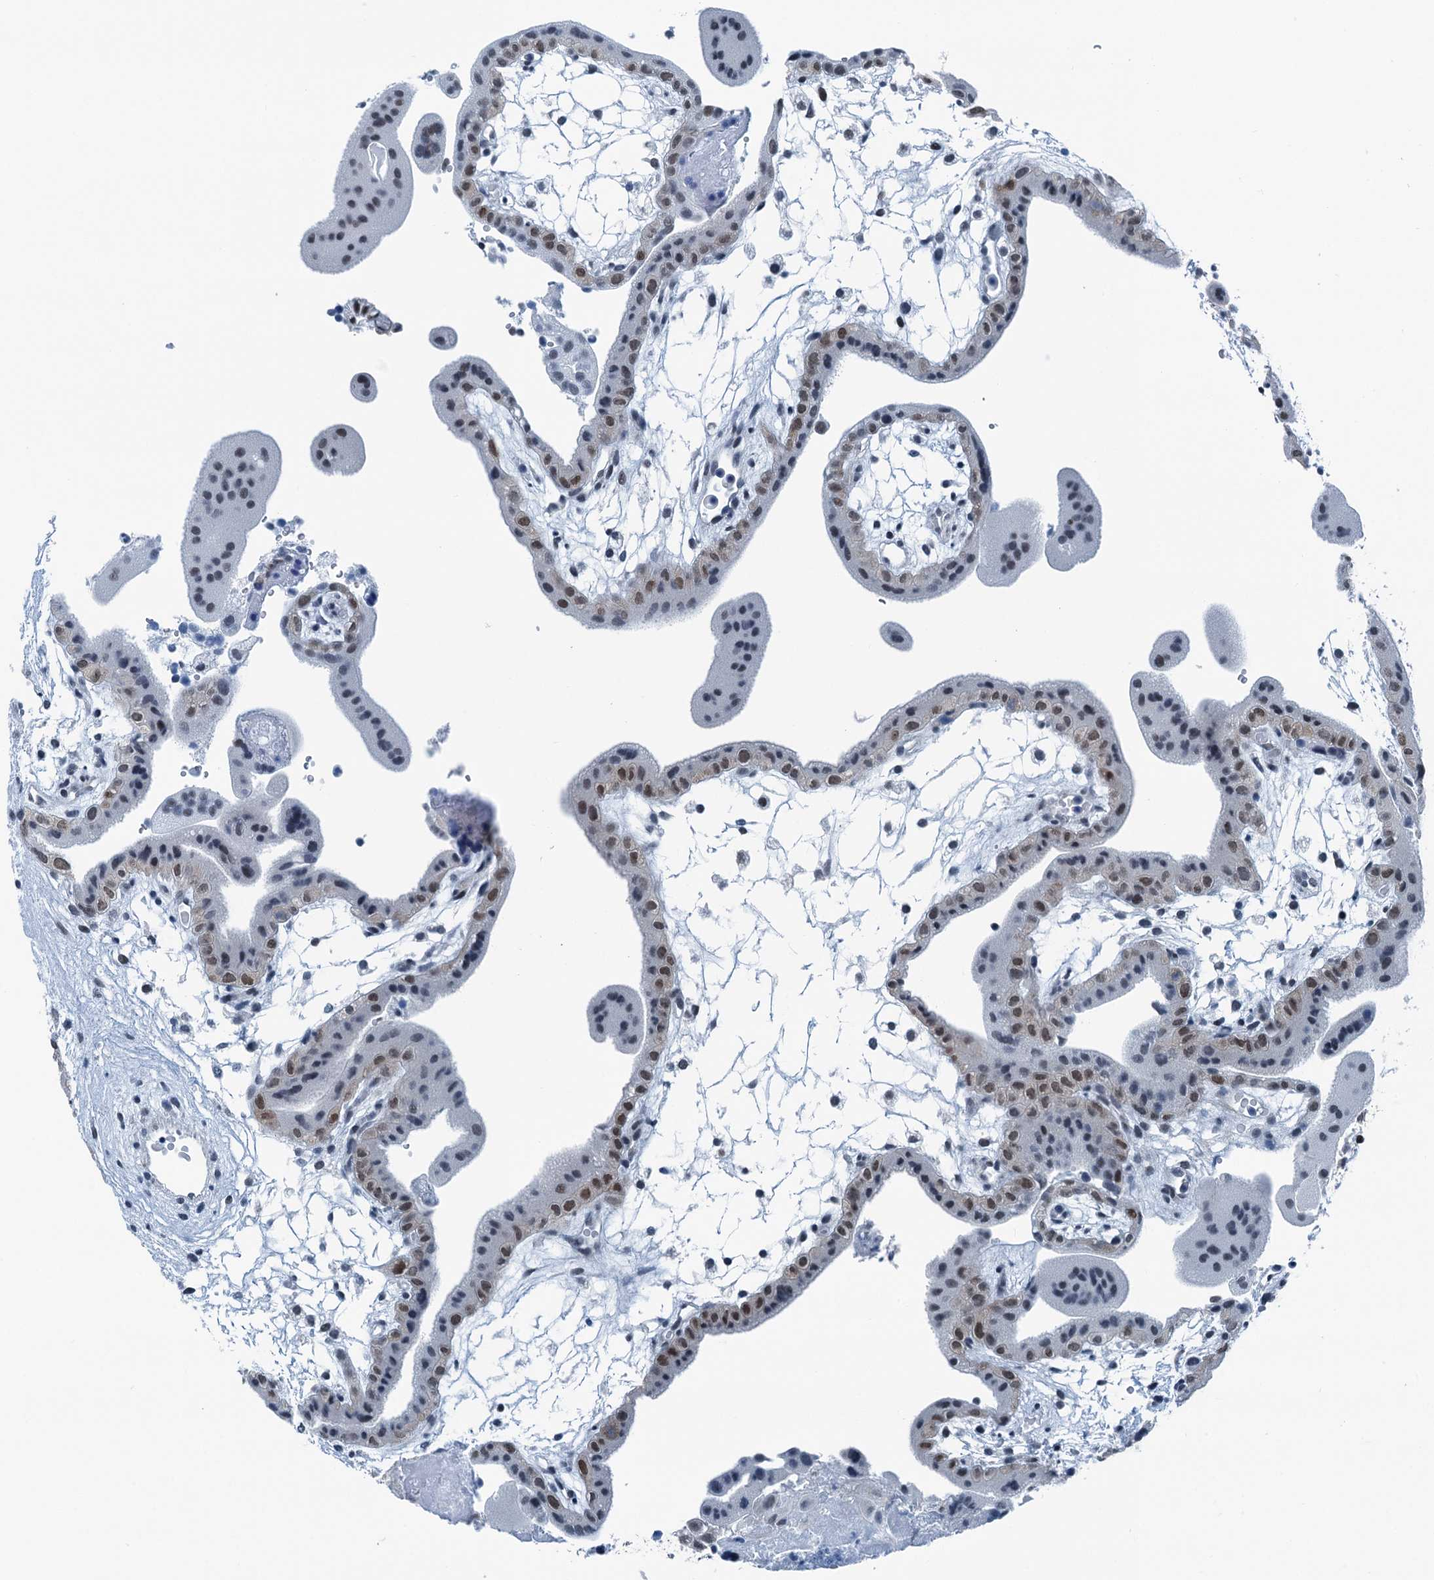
{"staining": {"intensity": "negative", "quantity": "none", "location": "none"}, "tissue": "placenta", "cell_type": "Decidual cells", "image_type": "normal", "snomed": [{"axis": "morphology", "description": "Normal tissue, NOS"}, {"axis": "topography", "description": "Placenta"}], "caption": "Immunohistochemistry (IHC) photomicrograph of benign human placenta stained for a protein (brown), which shows no staining in decidual cells. (DAB immunohistochemistry (IHC) visualized using brightfield microscopy, high magnification).", "gene": "TRPT1", "patient": {"sex": "female", "age": 18}}